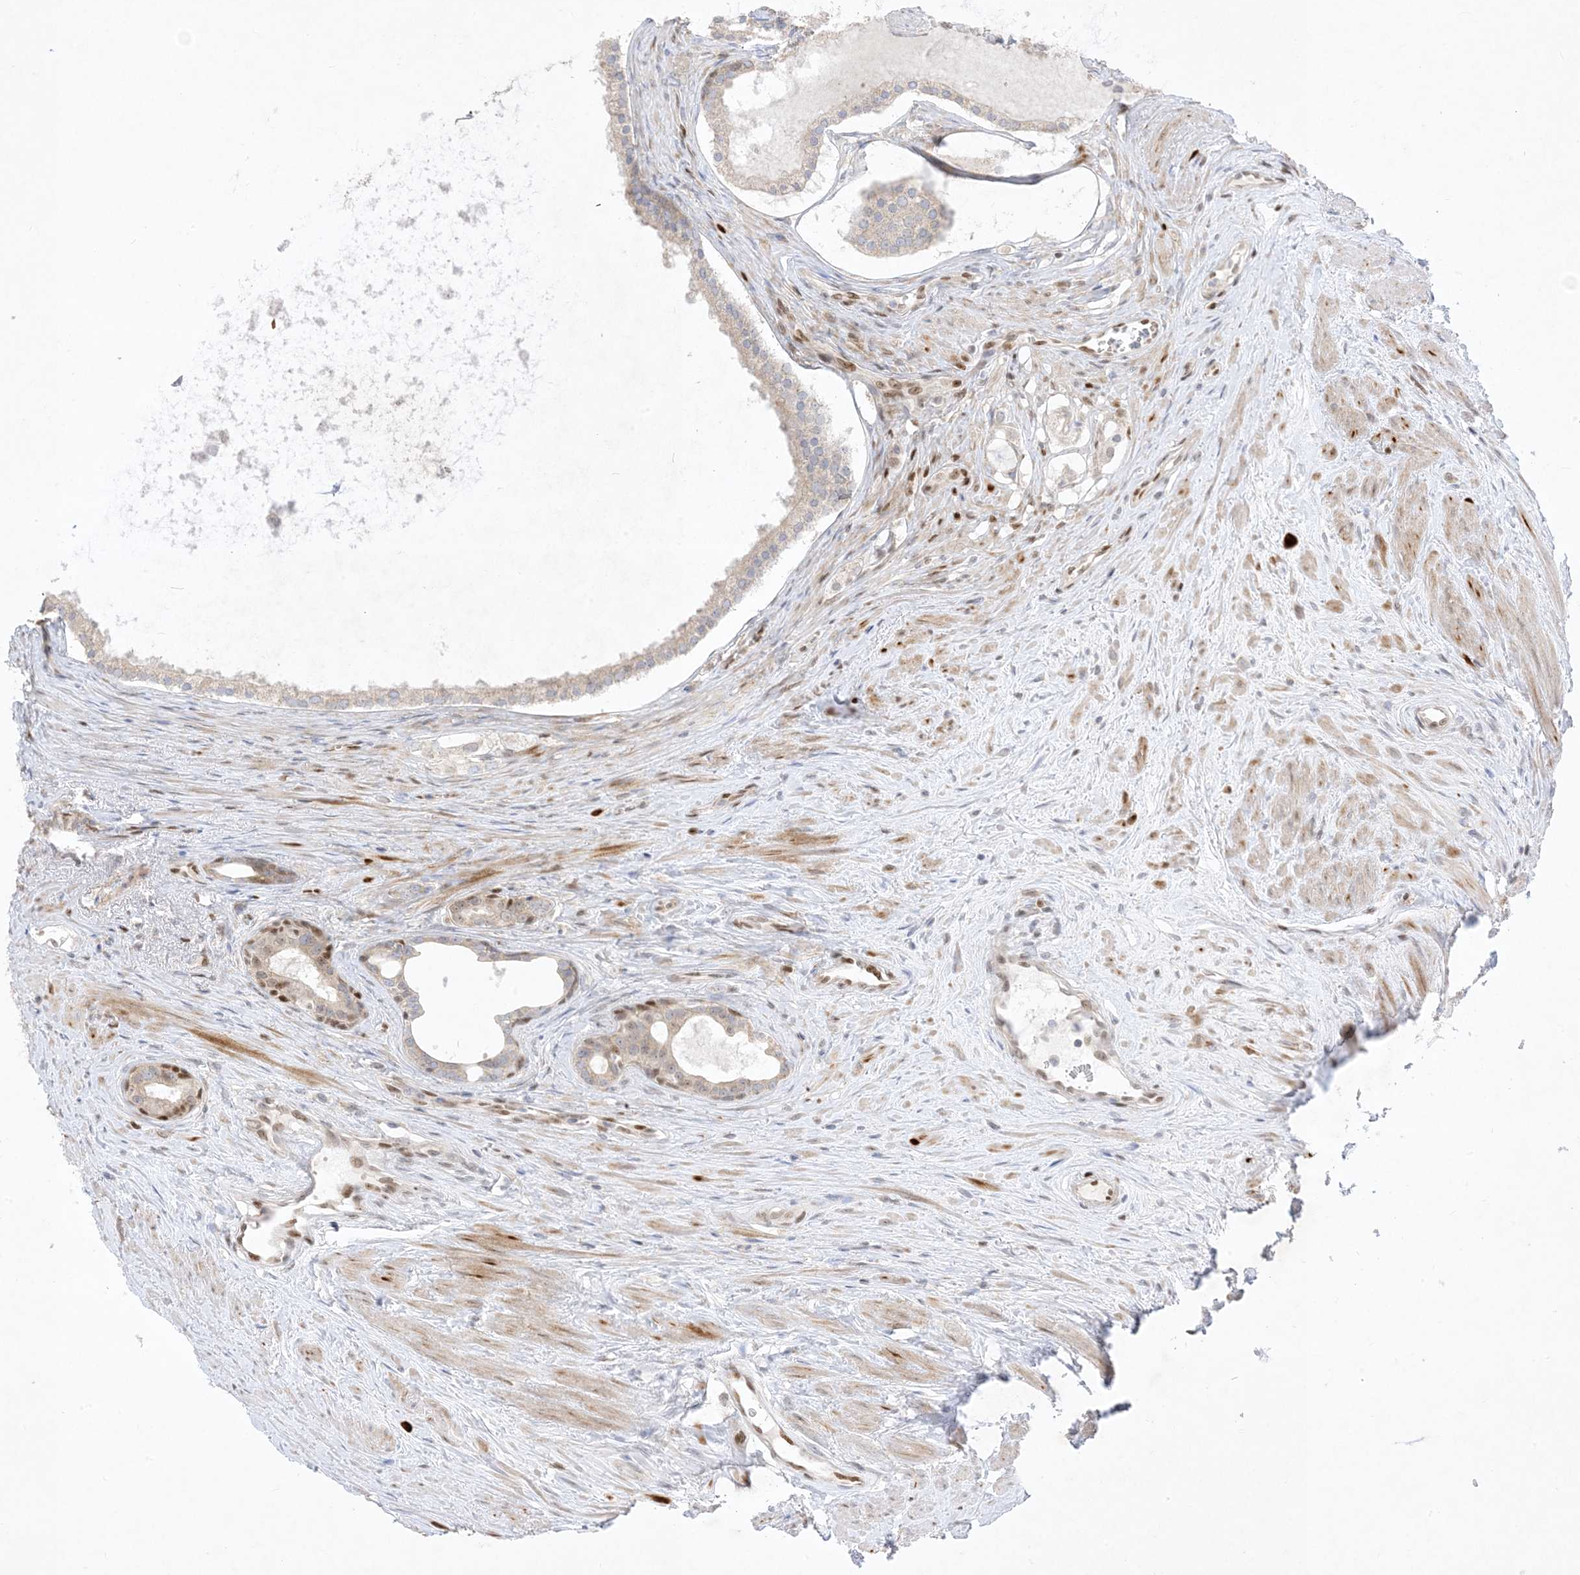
{"staining": {"intensity": "weak", "quantity": ">75%", "location": "cytoplasmic/membranous"}, "tissue": "prostate cancer", "cell_type": "Tumor cells", "image_type": "cancer", "snomed": [{"axis": "morphology", "description": "Adenocarcinoma, High grade"}, {"axis": "topography", "description": "Prostate"}], "caption": "Protein analysis of prostate cancer tissue shows weak cytoplasmic/membranous expression in approximately >75% of tumor cells. (DAB IHC with brightfield microscopy, high magnification).", "gene": "BHLHE40", "patient": {"sex": "male", "age": 68}}